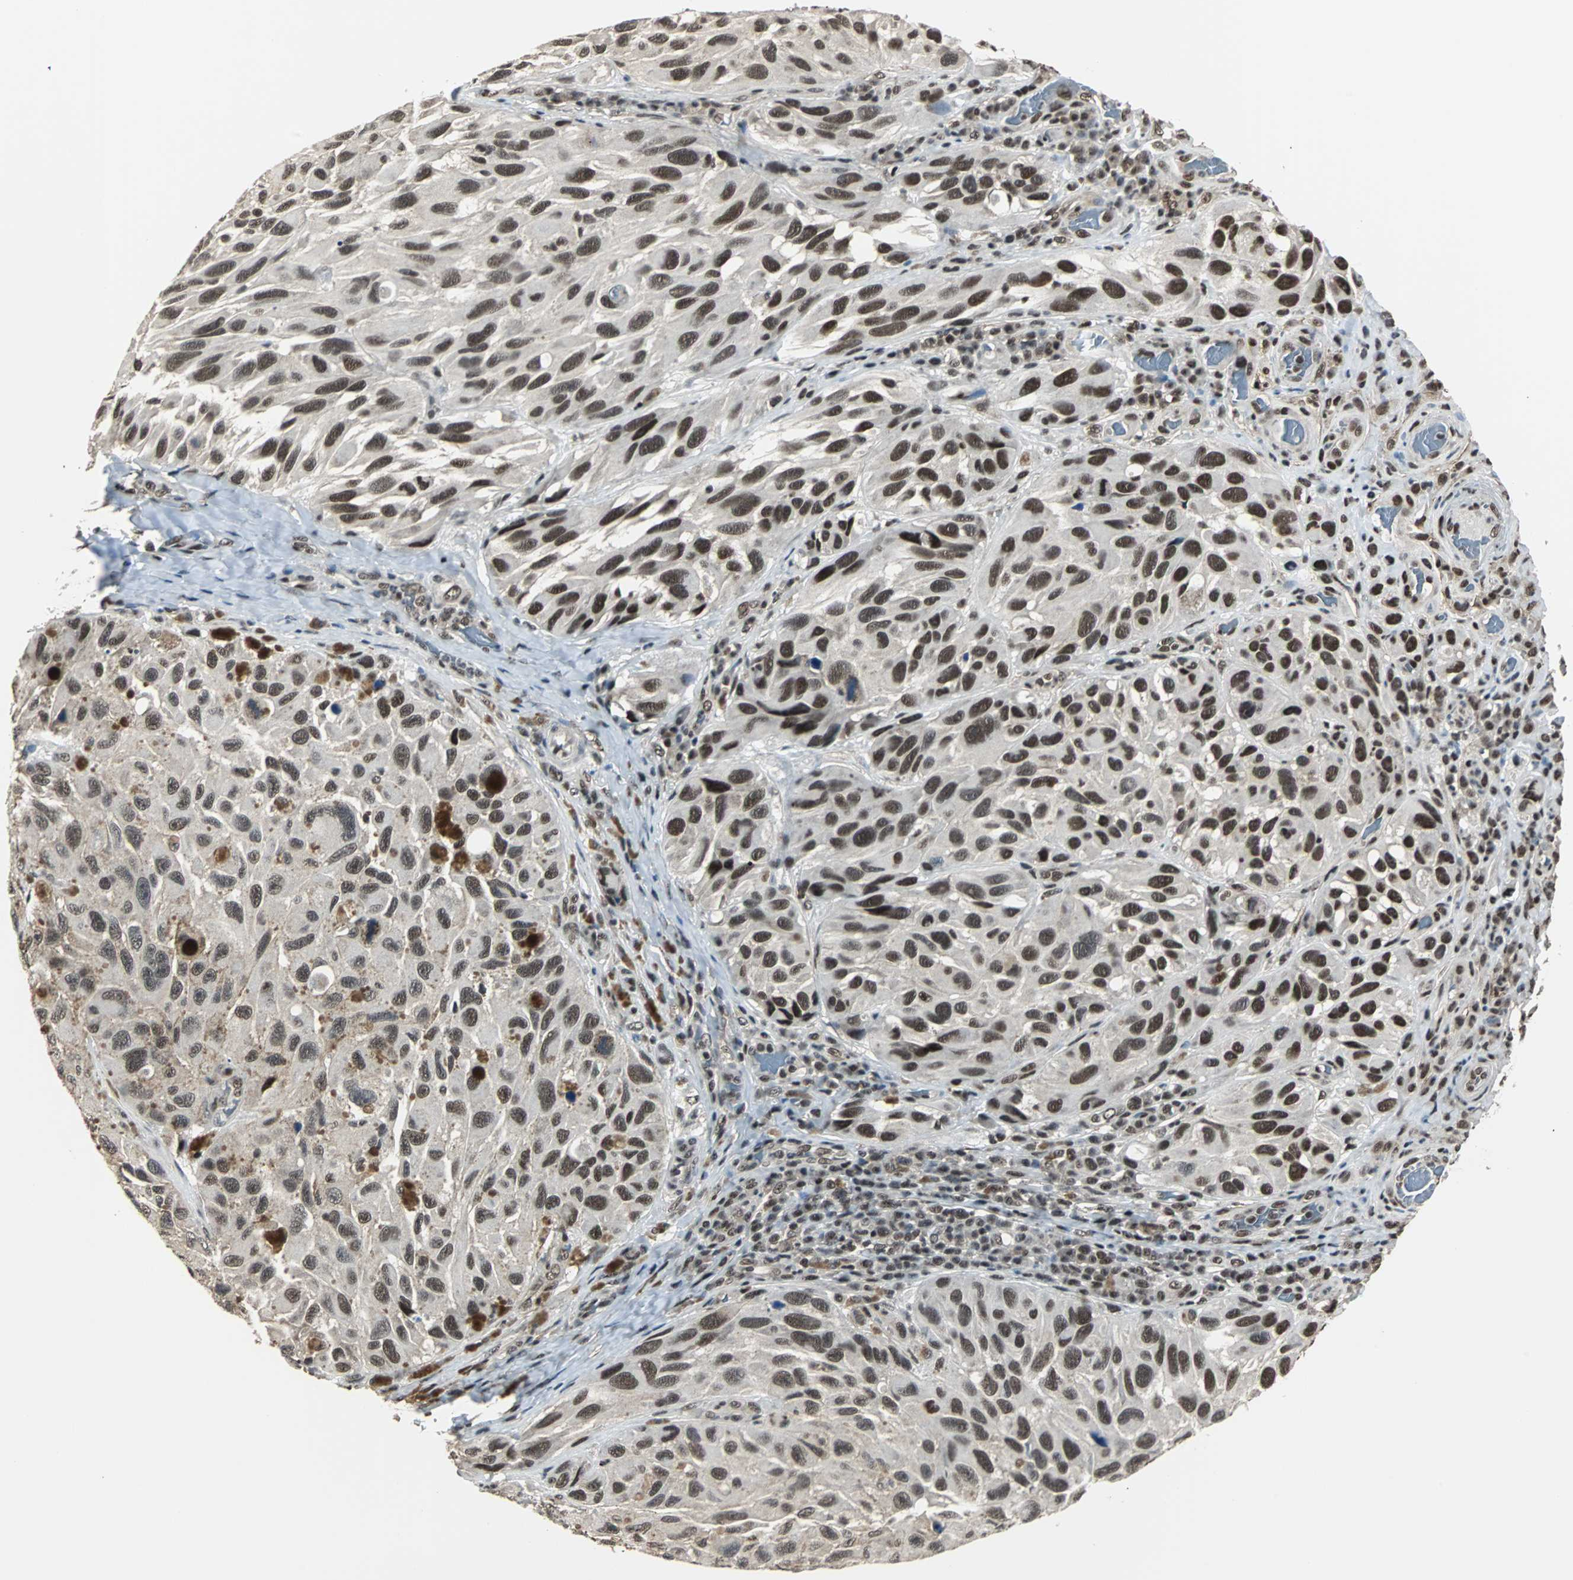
{"staining": {"intensity": "moderate", "quantity": ">75%", "location": "nuclear"}, "tissue": "melanoma", "cell_type": "Tumor cells", "image_type": "cancer", "snomed": [{"axis": "morphology", "description": "Malignant melanoma, NOS"}, {"axis": "topography", "description": "Skin"}], "caption": "IHC of melanoma reveals medium levels of moderate nuclear positivity in approximately >75% of tumor cells.", "gene": "MKX", "patient": {"sex": "female", "age": 73}}